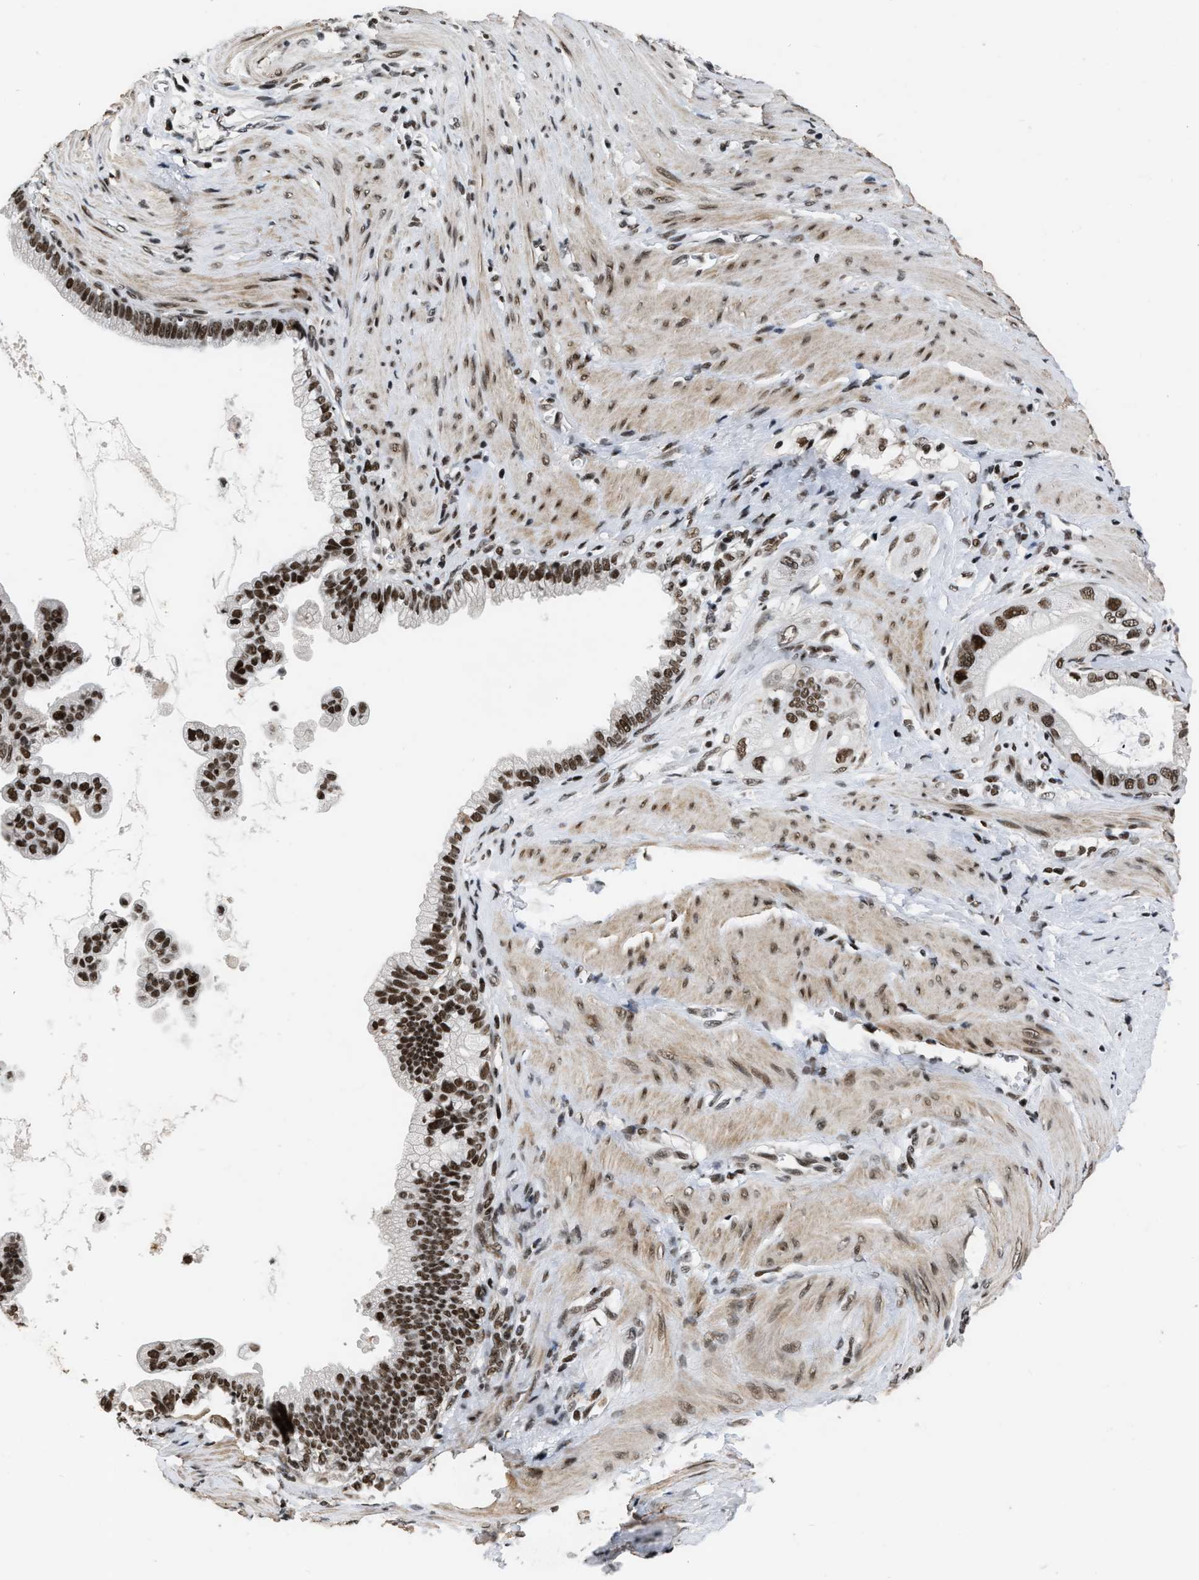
{"staining": {"intensity": "strong", "quantity": ">75%", "location": "nuclear"}, "tissue": "pancreatic cancer", "cell_type": "Tumor cells", "image_type": "cancer", "snomed": [{"axis": "morphology", "description": "Adenocarcinoma, NOS"}, {"axis": "topography", "description": "Pancreas"}], "caption": "Human pancreatic cancer (adenocarcinoma) stained for a protein (brown) exhibits strong nuclear positive staining in approximately >75% of tumor cells.", "gene": "SMARCB1", "patient": {"sex": "male", "age": 69}}